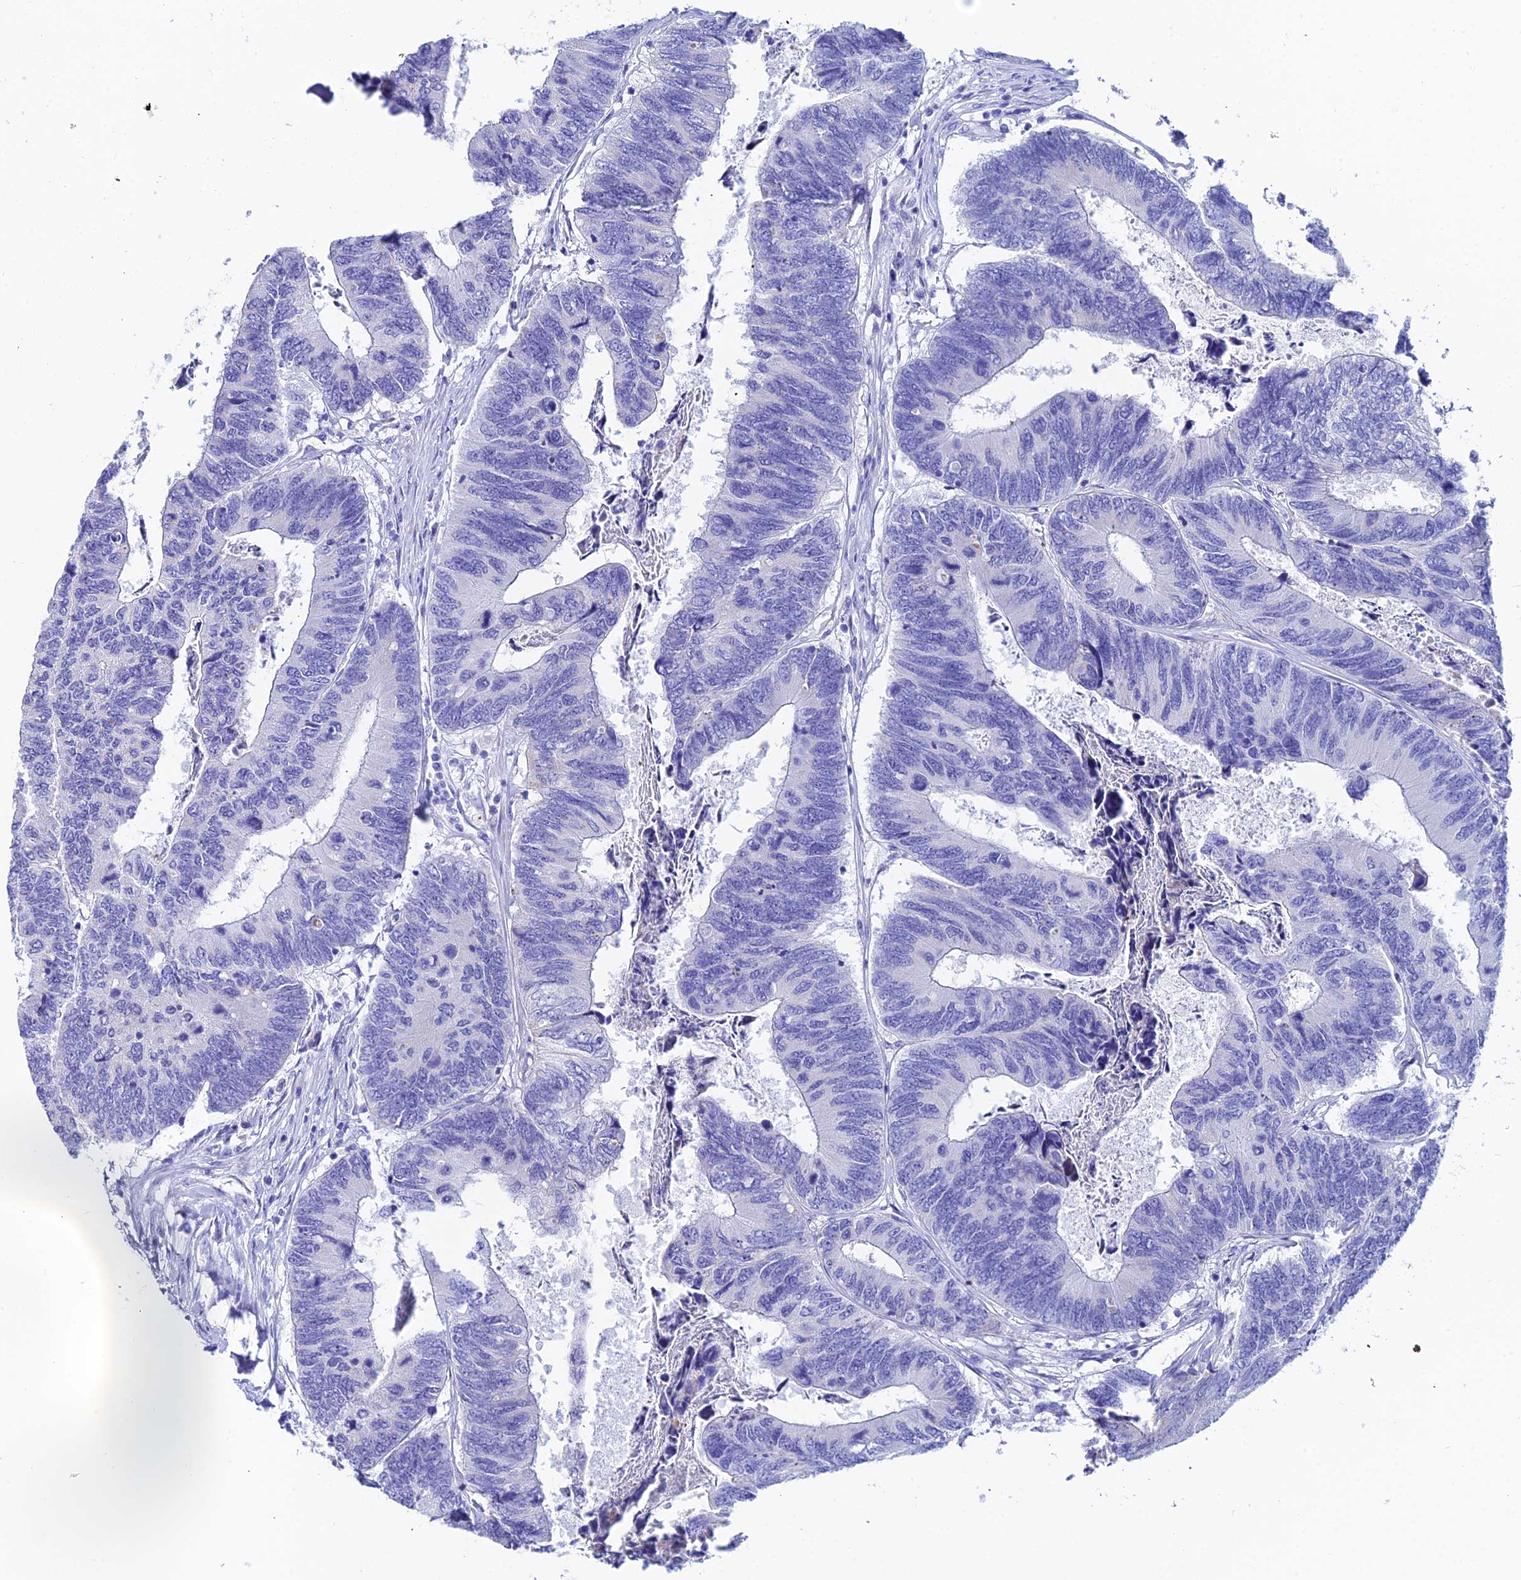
{"staining": {"intensity": "negative", "quantity": "none", "location": "none"}, "tissue": "colorectal cancer", "cell_type": "Tumor cells", "image_type": "cancer", "snomed": [{"axis": "morphology", "description": "Adenocarcinoma, NOS"}, {"axis": "topography", "description": "Colon"}], "caption": "Adenocarcinoma (colorectal) was stained to show a protein in brown. There is no significant staining in tumor cells.", "gene": "CEP41", "patient": {"sex": "female", "age": 67}}